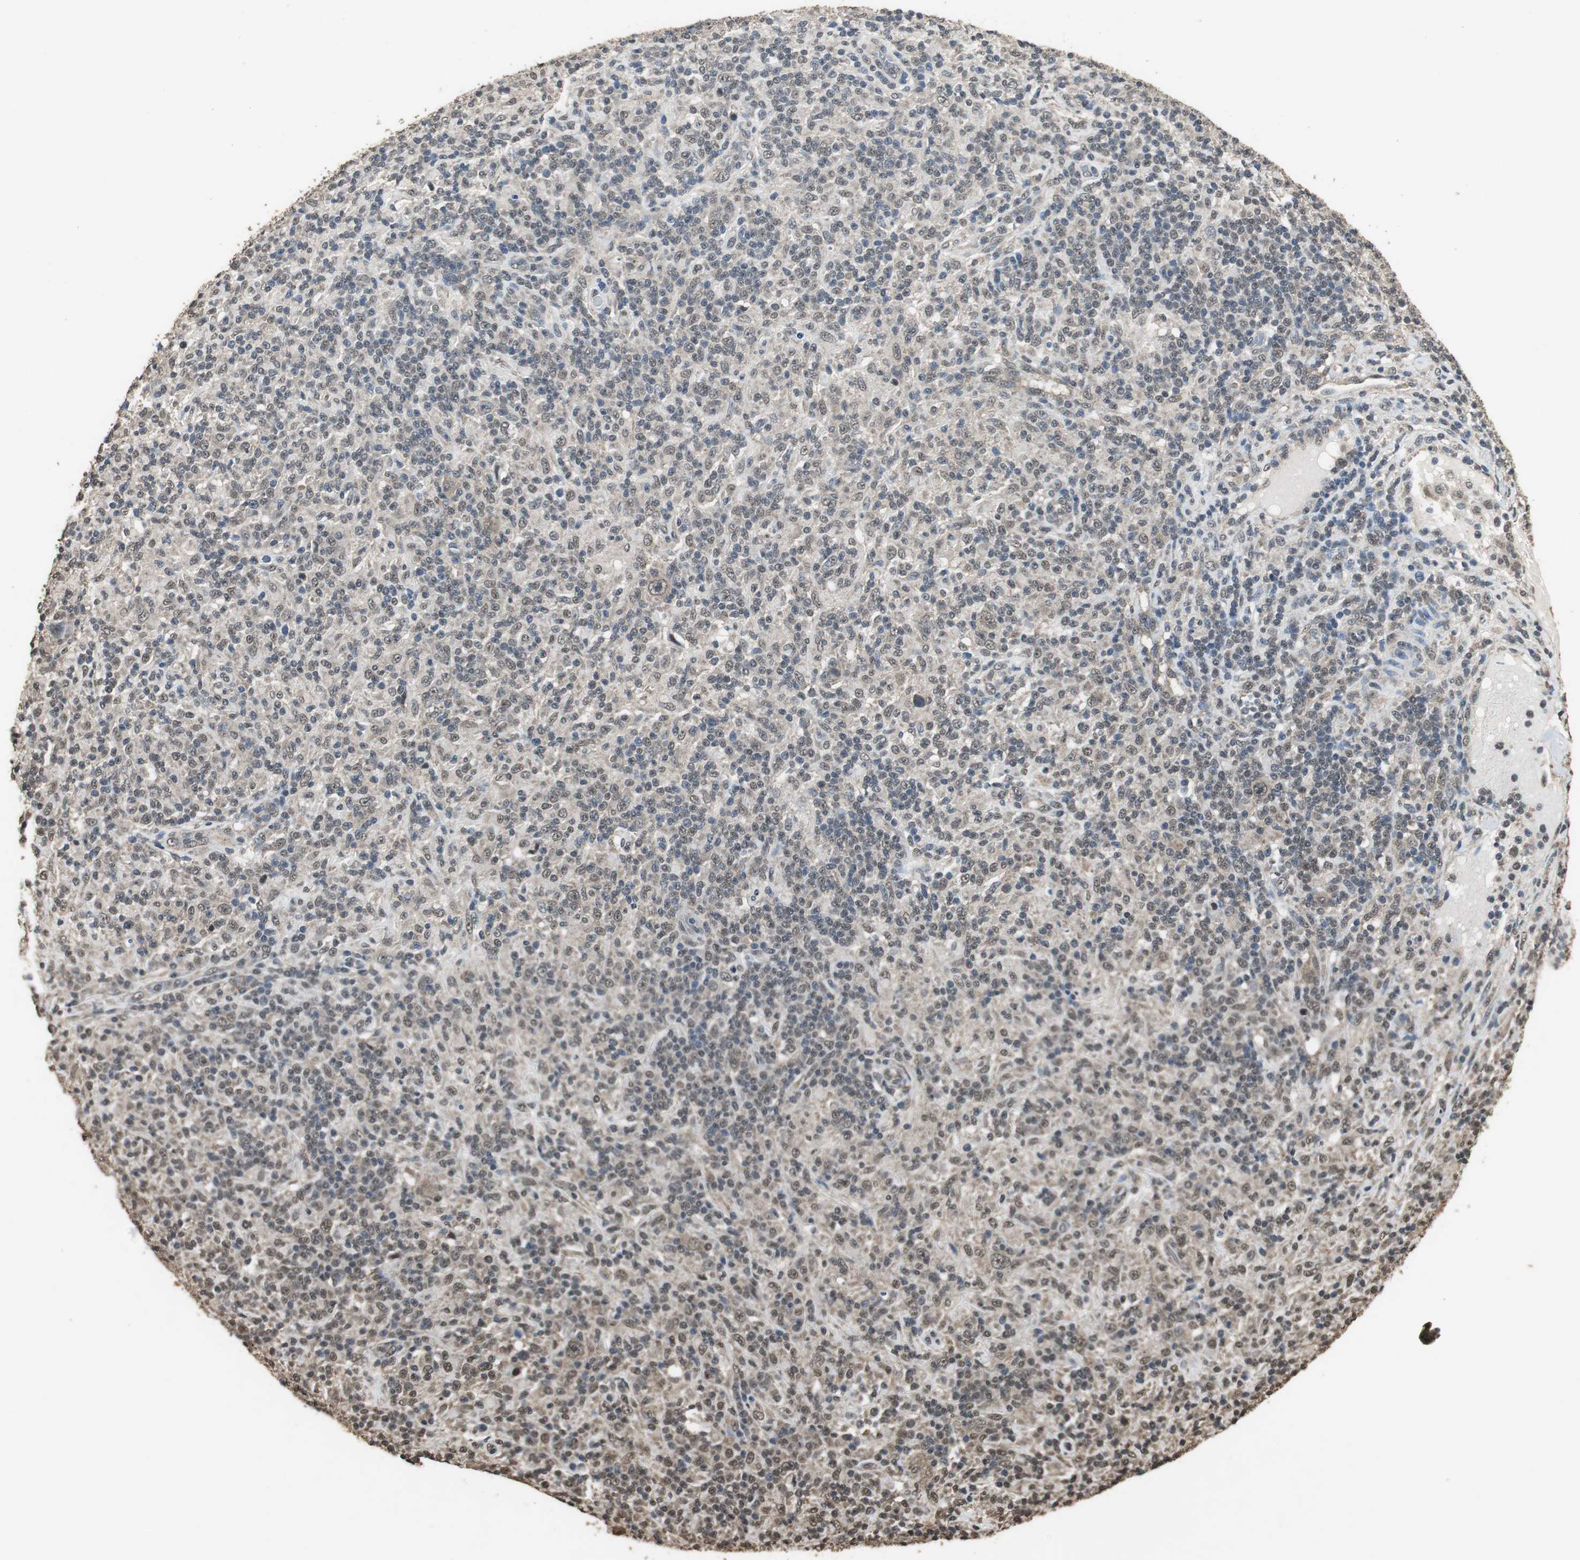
{"staining": {"intensity": "weak", "quantity": "25%-75%", "location": "cytoplasmic/membranous,nuclear"}, "tissue": "lymphoma", "cell_type": "Tumor cells", "image_type": "cancer", "snomed": [{"axis": "morphology", "description": "Hodgkin's disease, NOS"}, {"axis": "topography", "description": "Lymph node"}], "caption": "Lymphoma stained with DAB (3,3'-diaminobenzidine) IHC displays low levels of weak cytoplasmic/membranous and nuclear expression in about 25%-75% of tumor cells.", "gene": "PPP1R13B", "patient": {"sex": "male", "age": 70}}